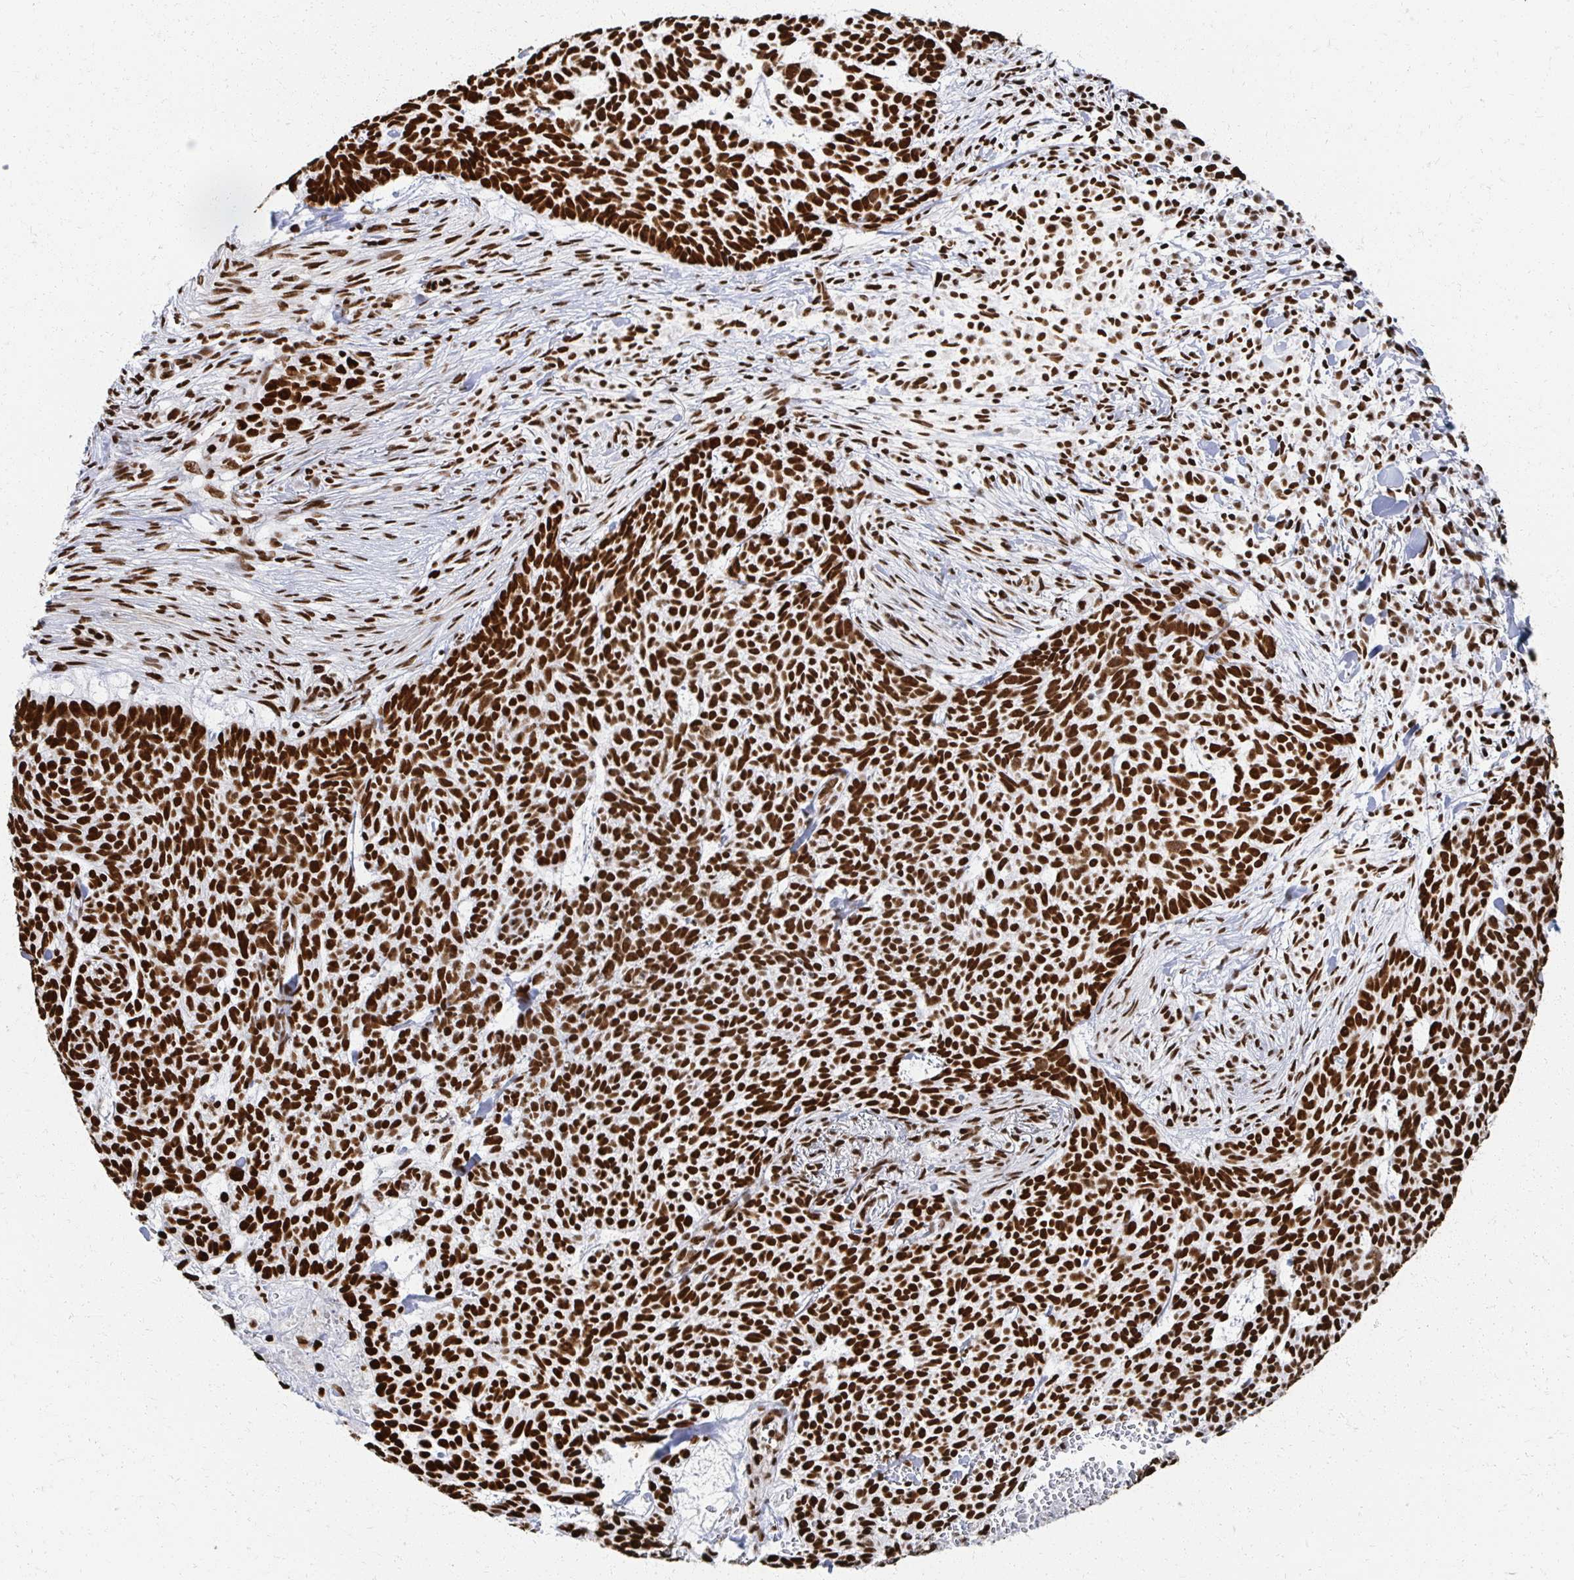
{"staining": {"intensity": "strong", "quantity": ">75%", "location": "nuclear"}, "tissue": "skin cancer", "cell_type": "Tumor cells", "image_type": "cancer", "snomed": [{"axis": "morphology", "description": "Basal cell carcinoma"}, {"axis": "topography", "description": "Skin"}], "caption": "Tumor cells show strong nuclear staining in approximately >75% of cells in skin basal cell carcinoma.", "gene": "RBBP7", "patient": {"sex": "female", "age": 93}}